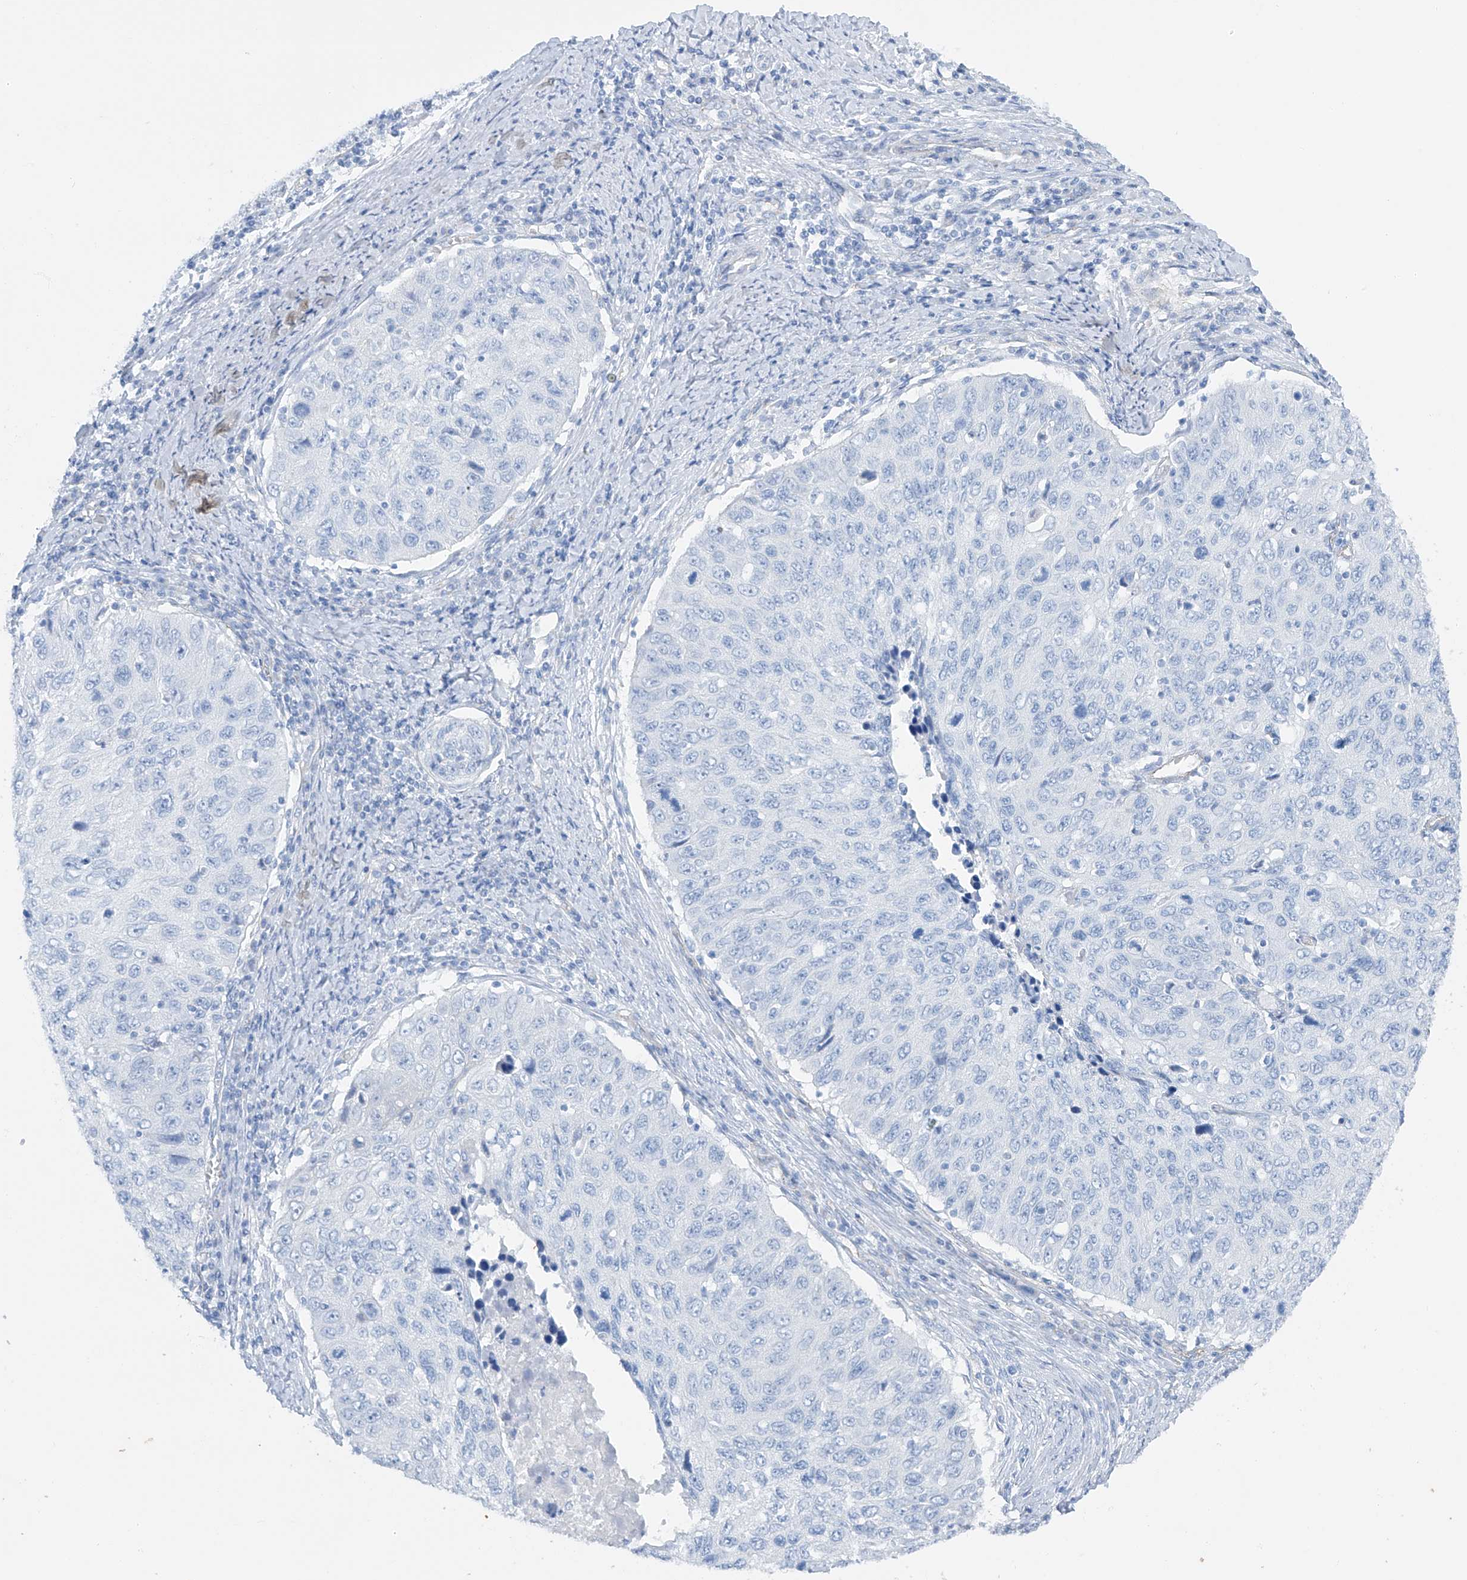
{"staining": {"intensity": "negative", "quantity": "none", "location": "none"}, "tissue": "cervical cancer", "cell_type": "Tumor cells", "image_type": "cancer", "snomed": [{"axis": "morphology", "description": "Squamous cell carcinoma, NOS"}, {"axis": "topography", "description": "Cervix"}], "caption": "Tumor cells show no significant protein expression in cervical cancer (squamous cell carcinoma).", "gene": "MAGI1", "patient": {"sex": "female", "age": 53}}